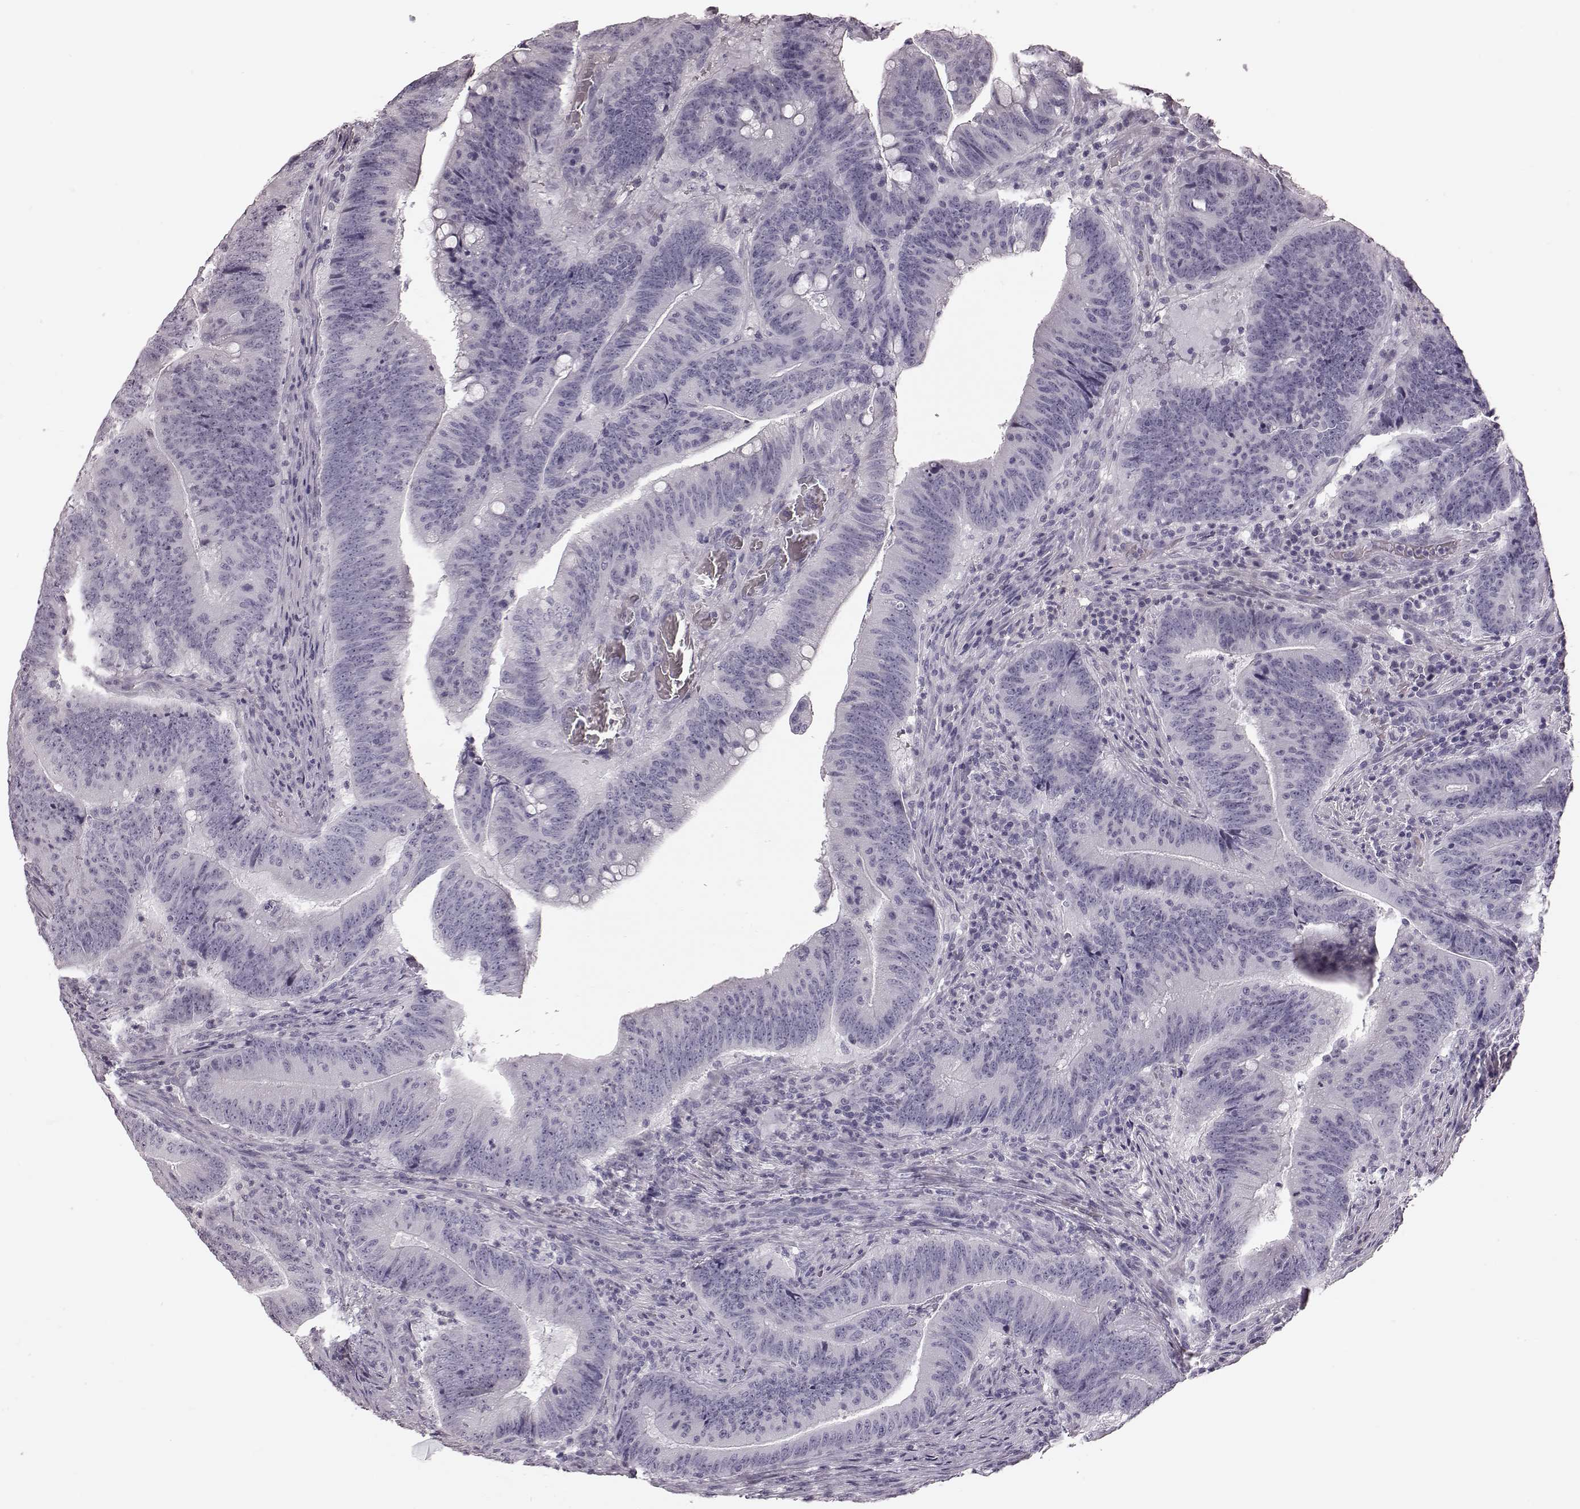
{"staining": {"intensity": "negative", "quantity": "none", "location": "none"}, "tissue": "colorectal cancer", "cell_type": "Tumor cells", "image_type": "cancer", "snomed": [{"axis": "morphology", "description": "Adenocarcinoma, NOS"}, {"axis": "topography", "description": "Colon"}], "caption": "The histopathology image exhibits no significant positivity in tumor cells of colorectal cancer (adenocarcinoma).", "gene": "ZNF433", "patient": {"sex": "female", "age": 87}}